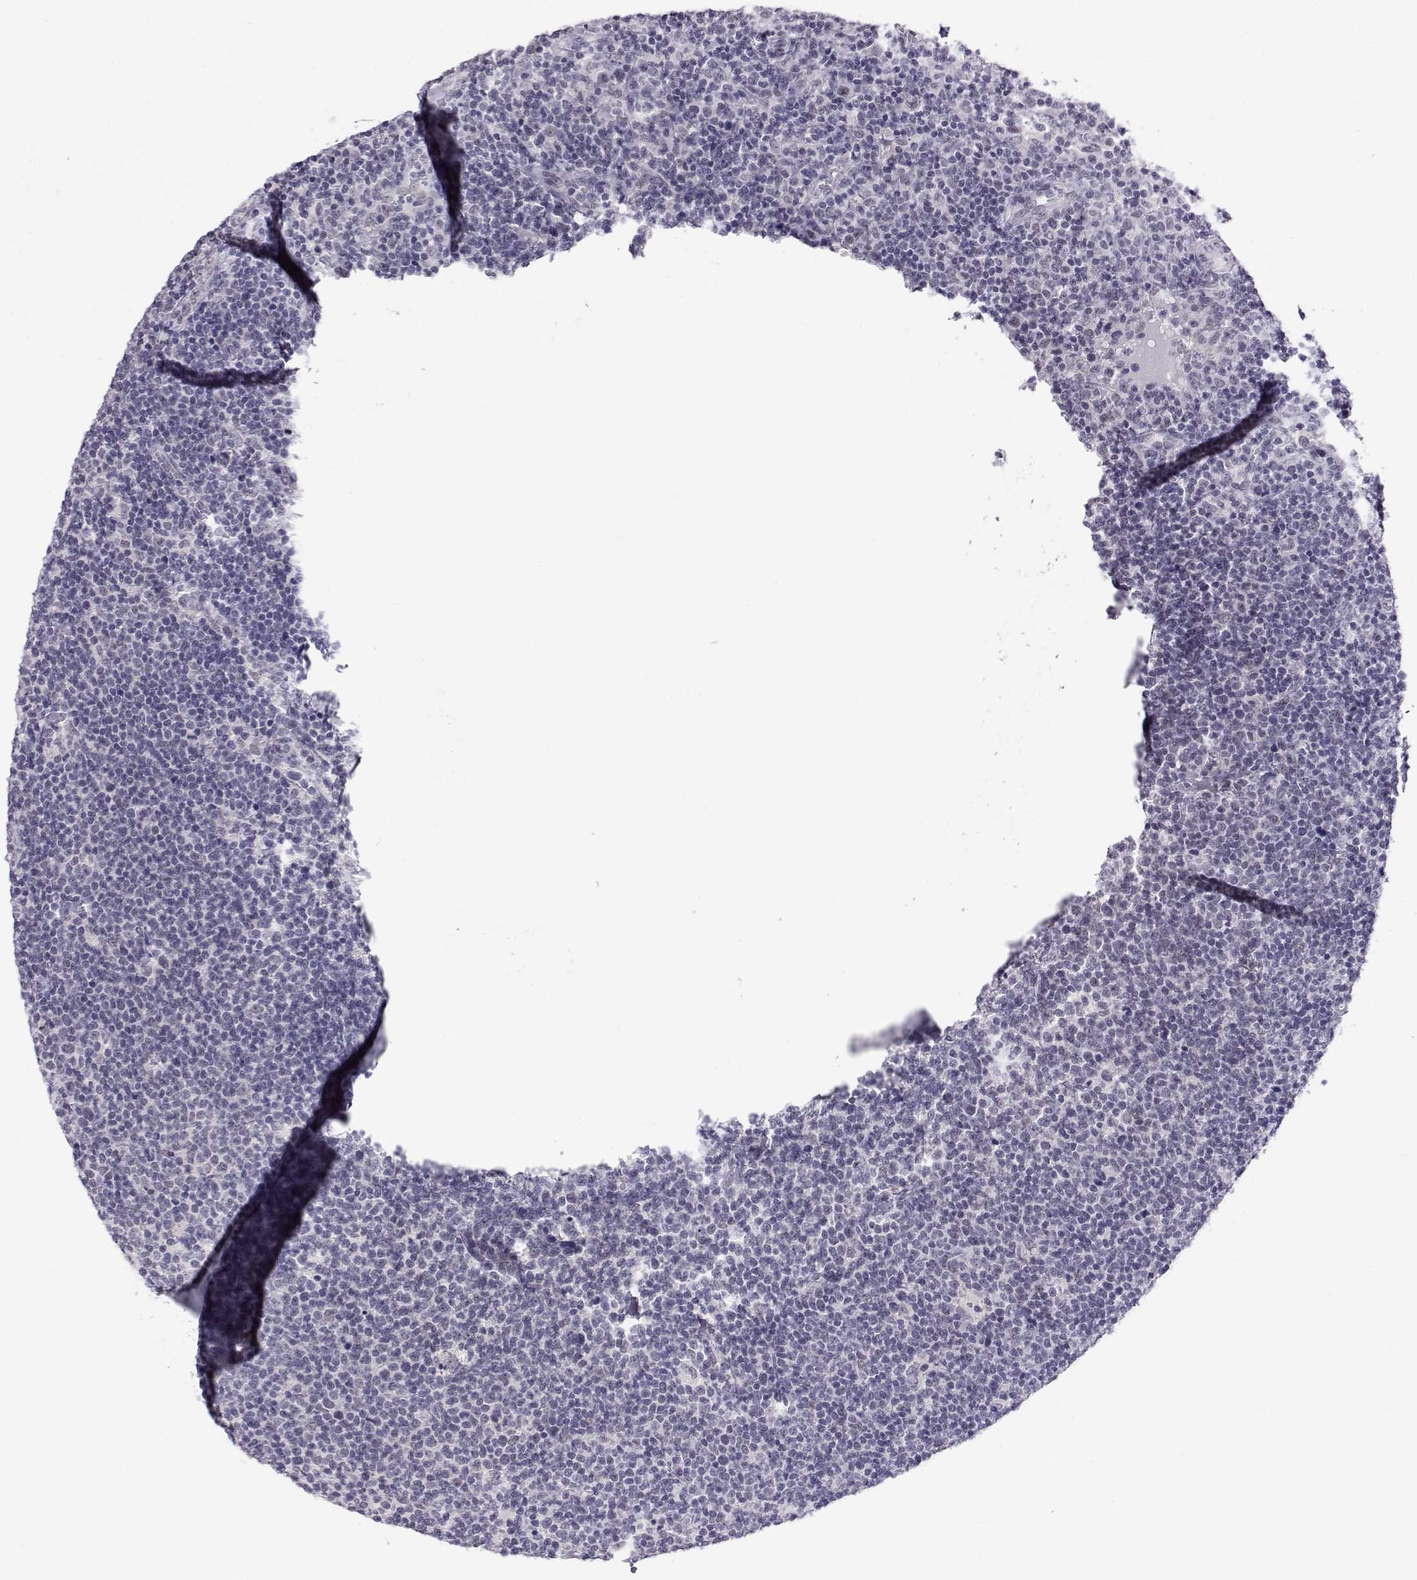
{"staining": {"intensity": "negative", "quantity": "none", "location": "none"}, "tissue": "lymphoma", "cell_type": "Tumor cells", "image_type": "cancer", "snomed": [{"axis": "morphology", "description": "Malignant lymphoma, non-Hodgkin's type, High grade"}, {"axis": "topography", "description": "Lymph node"}], "caption": "A high-resolution image shows immunohistochemistry (IHC) staining of lymphoma, which displays no significant positivity in tumor cells.", "gene": "MED26", "patient": {"sex": "male", "age": 61}}